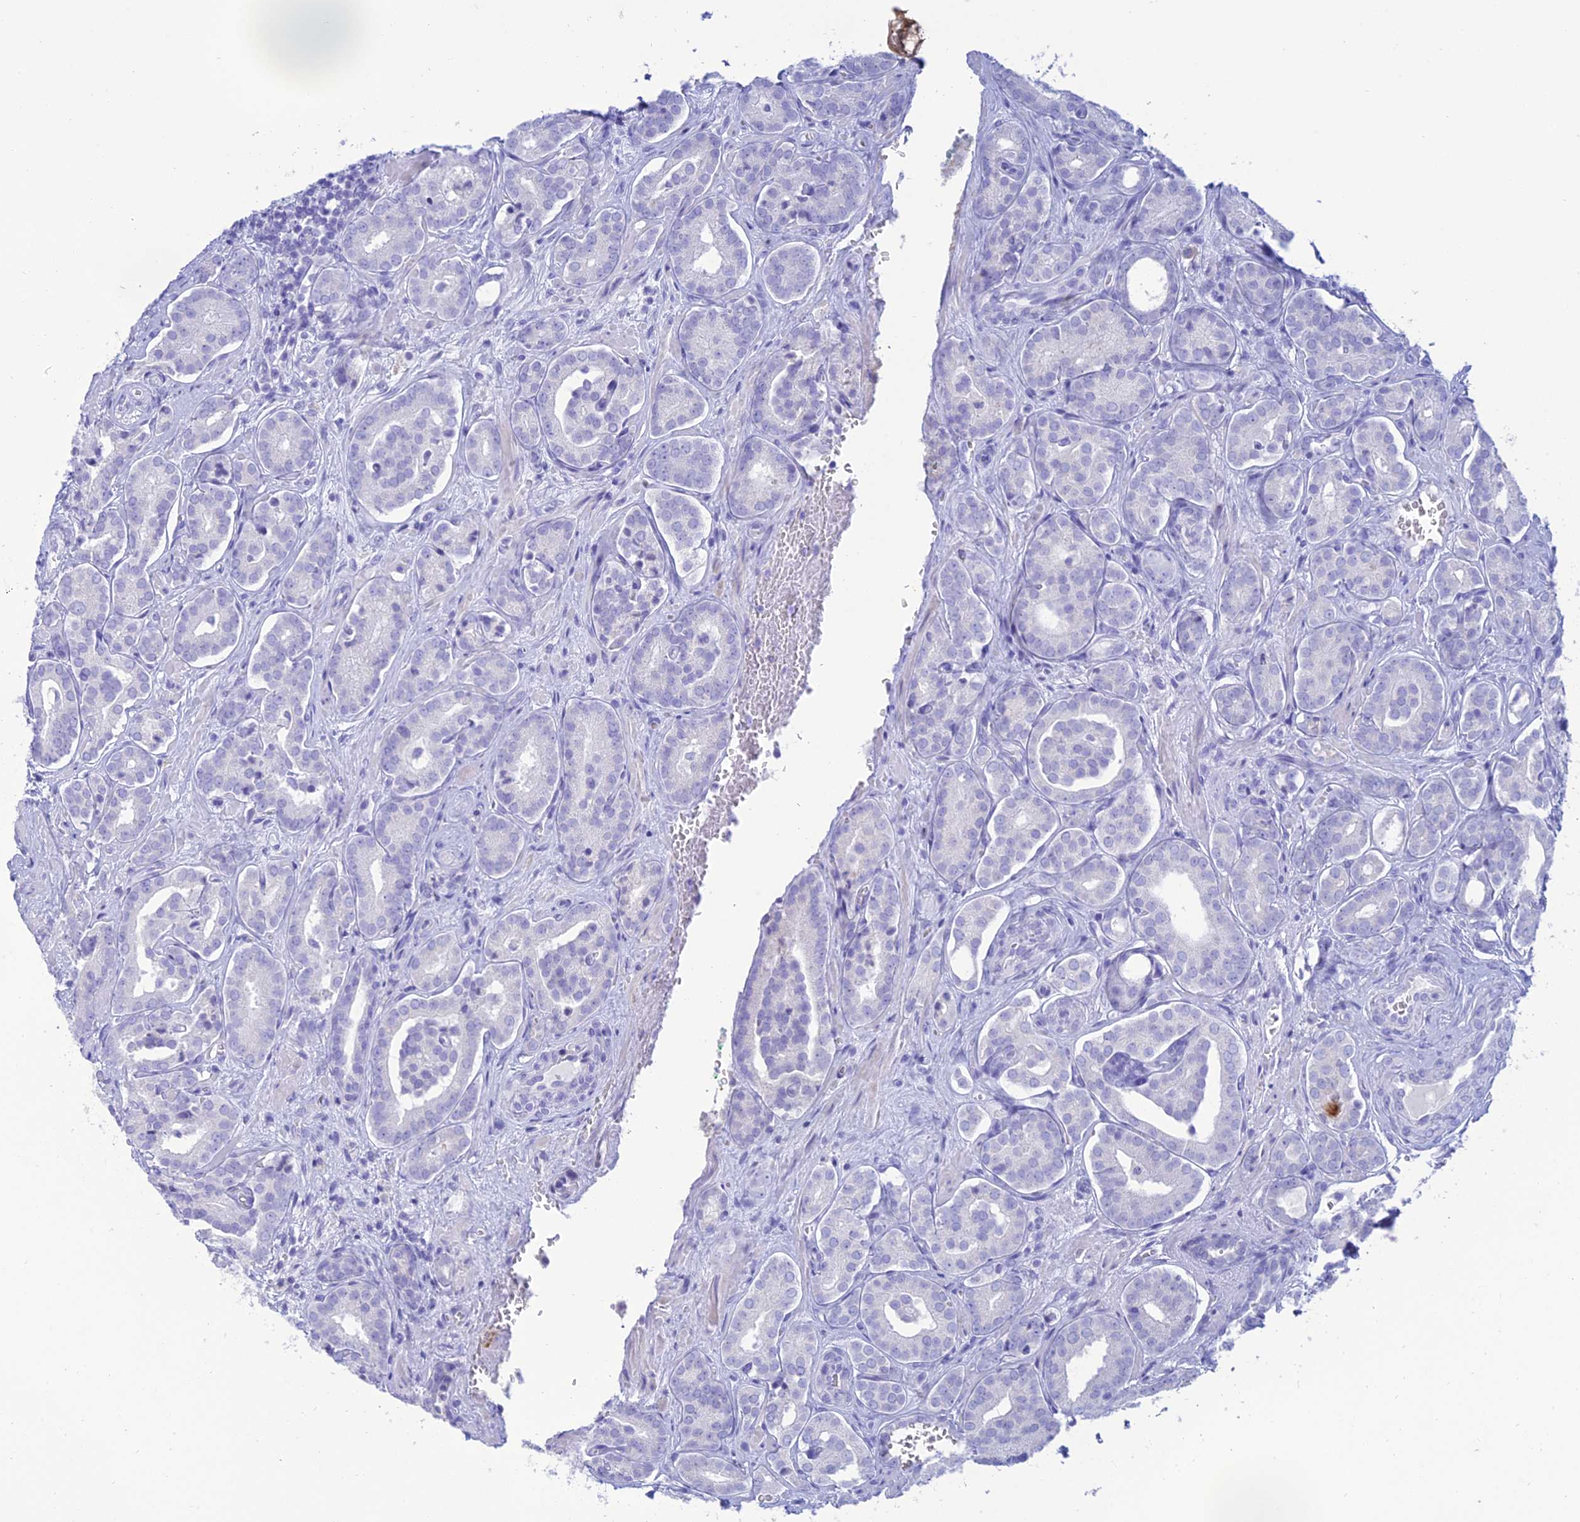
{"staining": {"intensity": "negative", "quantity": "none", "location": "none"}, "tissue": "prostate cancer", "cell_type": "Tumor cells", "image_type": "cancer", "snomed": [{"axis": "morphology", "description": "Adenocarcinoma, High grade"}, {"axis": "topography", "description": "Prostate"}], "caption": "High magnification brightfield microscopy of adenocarcinoma (high-grade) (prostate) stained with DAB (3,3'-diaminobenzidine) (brown) and counterstained with hematoxylin (blue): tumor cells show no significant staining.", "gene": "MAL2", "patient": {"sex": "male", "age": 66}}